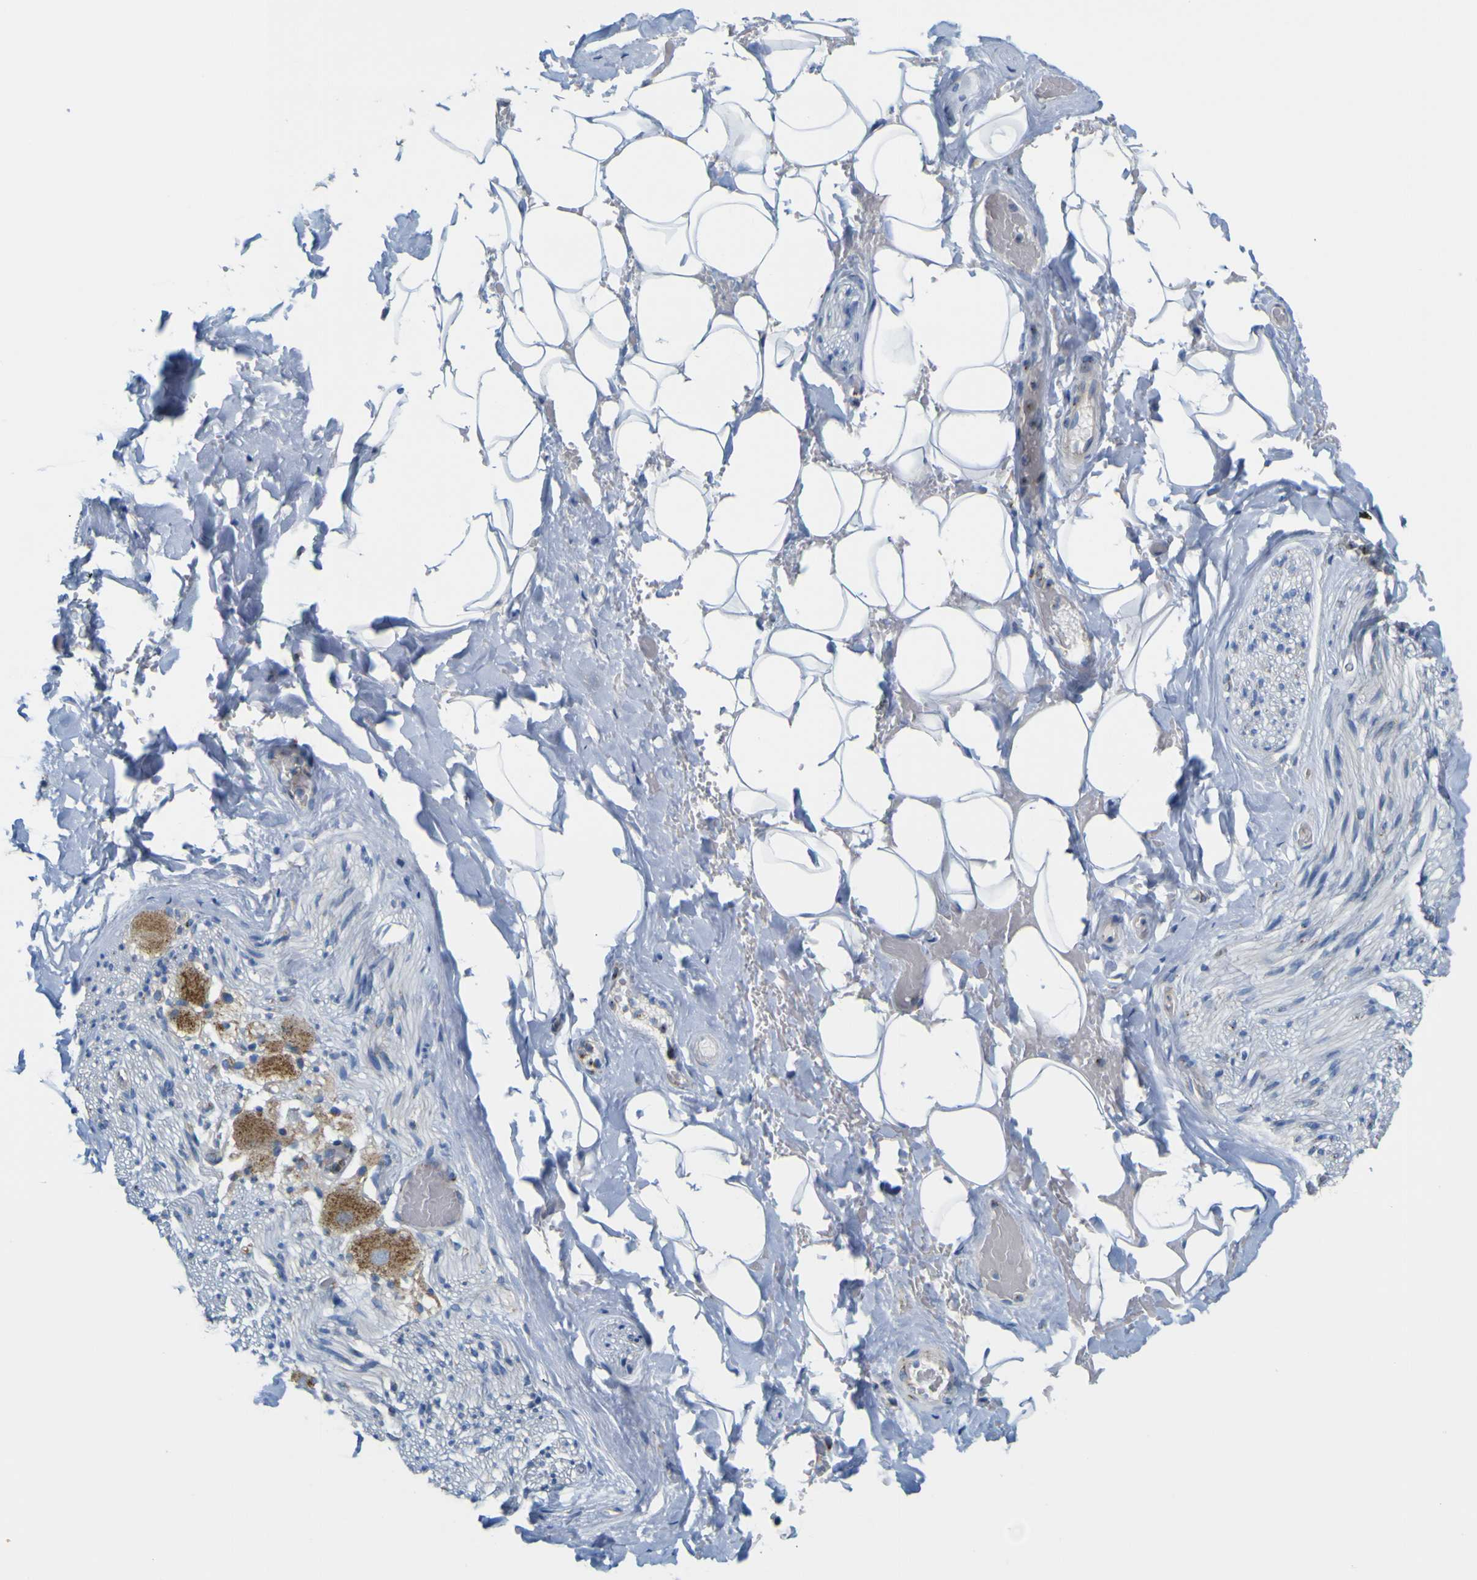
{"staining": {"intensity": "negative", "quantity": "none", "location": "none"}, "tissue": "adipose tissue", "cell_type": "Adipocytes", "image_type": "normal", "snomed": [{"axis": "morphology", "description": "Normal tissue, NOS"}, {"axis": "topography", "description": "Peripheral nerve tissue"}], "caption": "The immunohistochemistry micrograph has no significant expression in adipocytes of adipose tissue. (DAB (3,3'-diaminobenzidine) IHC, high magnification).", "gene": "IGF2R", "patient": {"sex": "male", "age": 70}}